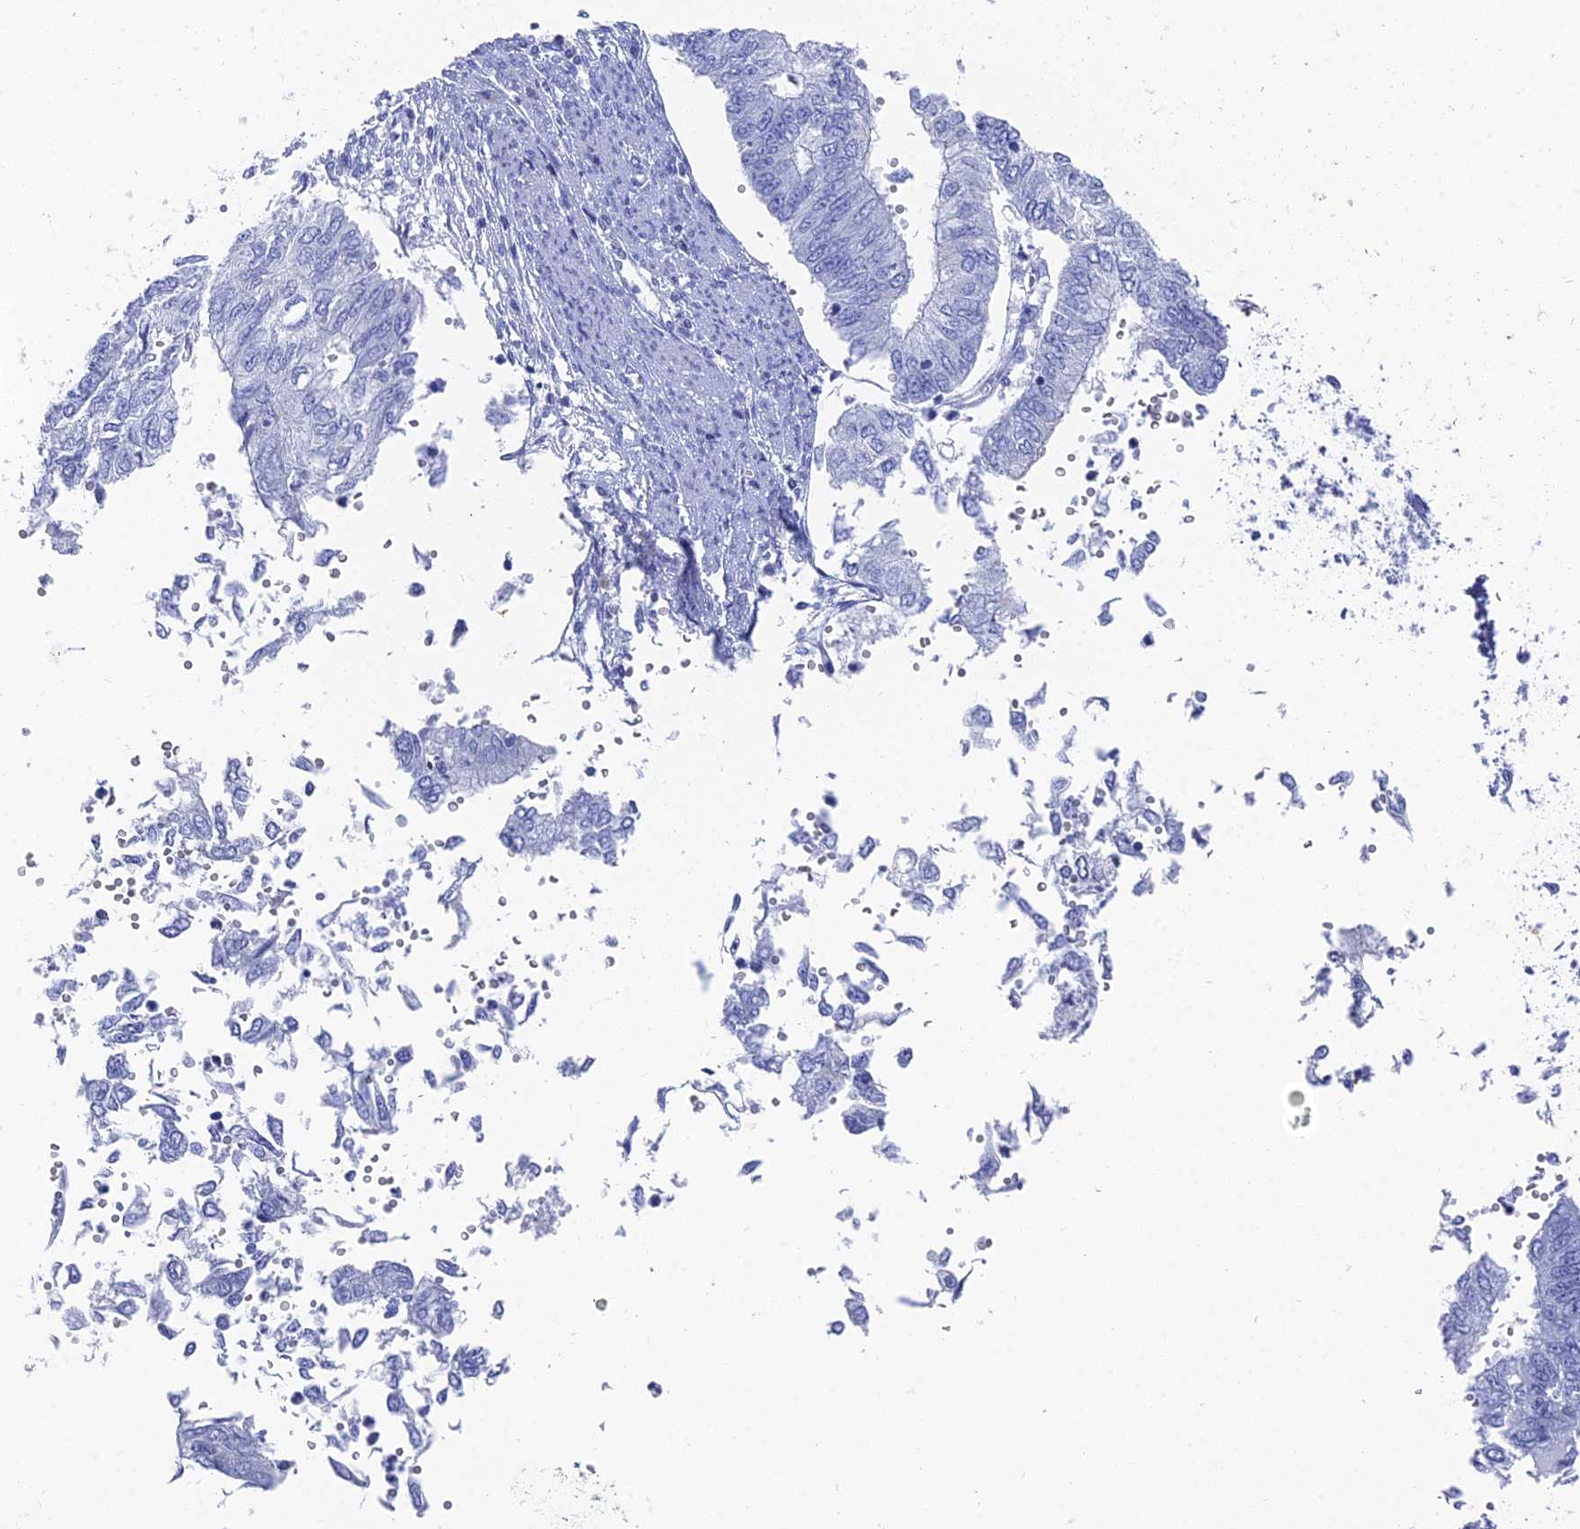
{"staining": {"intensity": "negative", "quantity": "none", "location": "none"}, "tissue": "endometrial cancer", "cell_type": "Tumor cells", "image_type": "cancer", "snomed": [{"axis": "morphology", "description": "Adenocarcinoma, NOS"}, {"axis": "topography", "description": "Endometrium"}], "caption": "IHC photomicrograph of adenocarcinoma (endometrial) stained for a protein (brown), which shows no expression in tumor cells.", "gene": "ENPP3", "patient": {"sex": "female", "age": 68}}